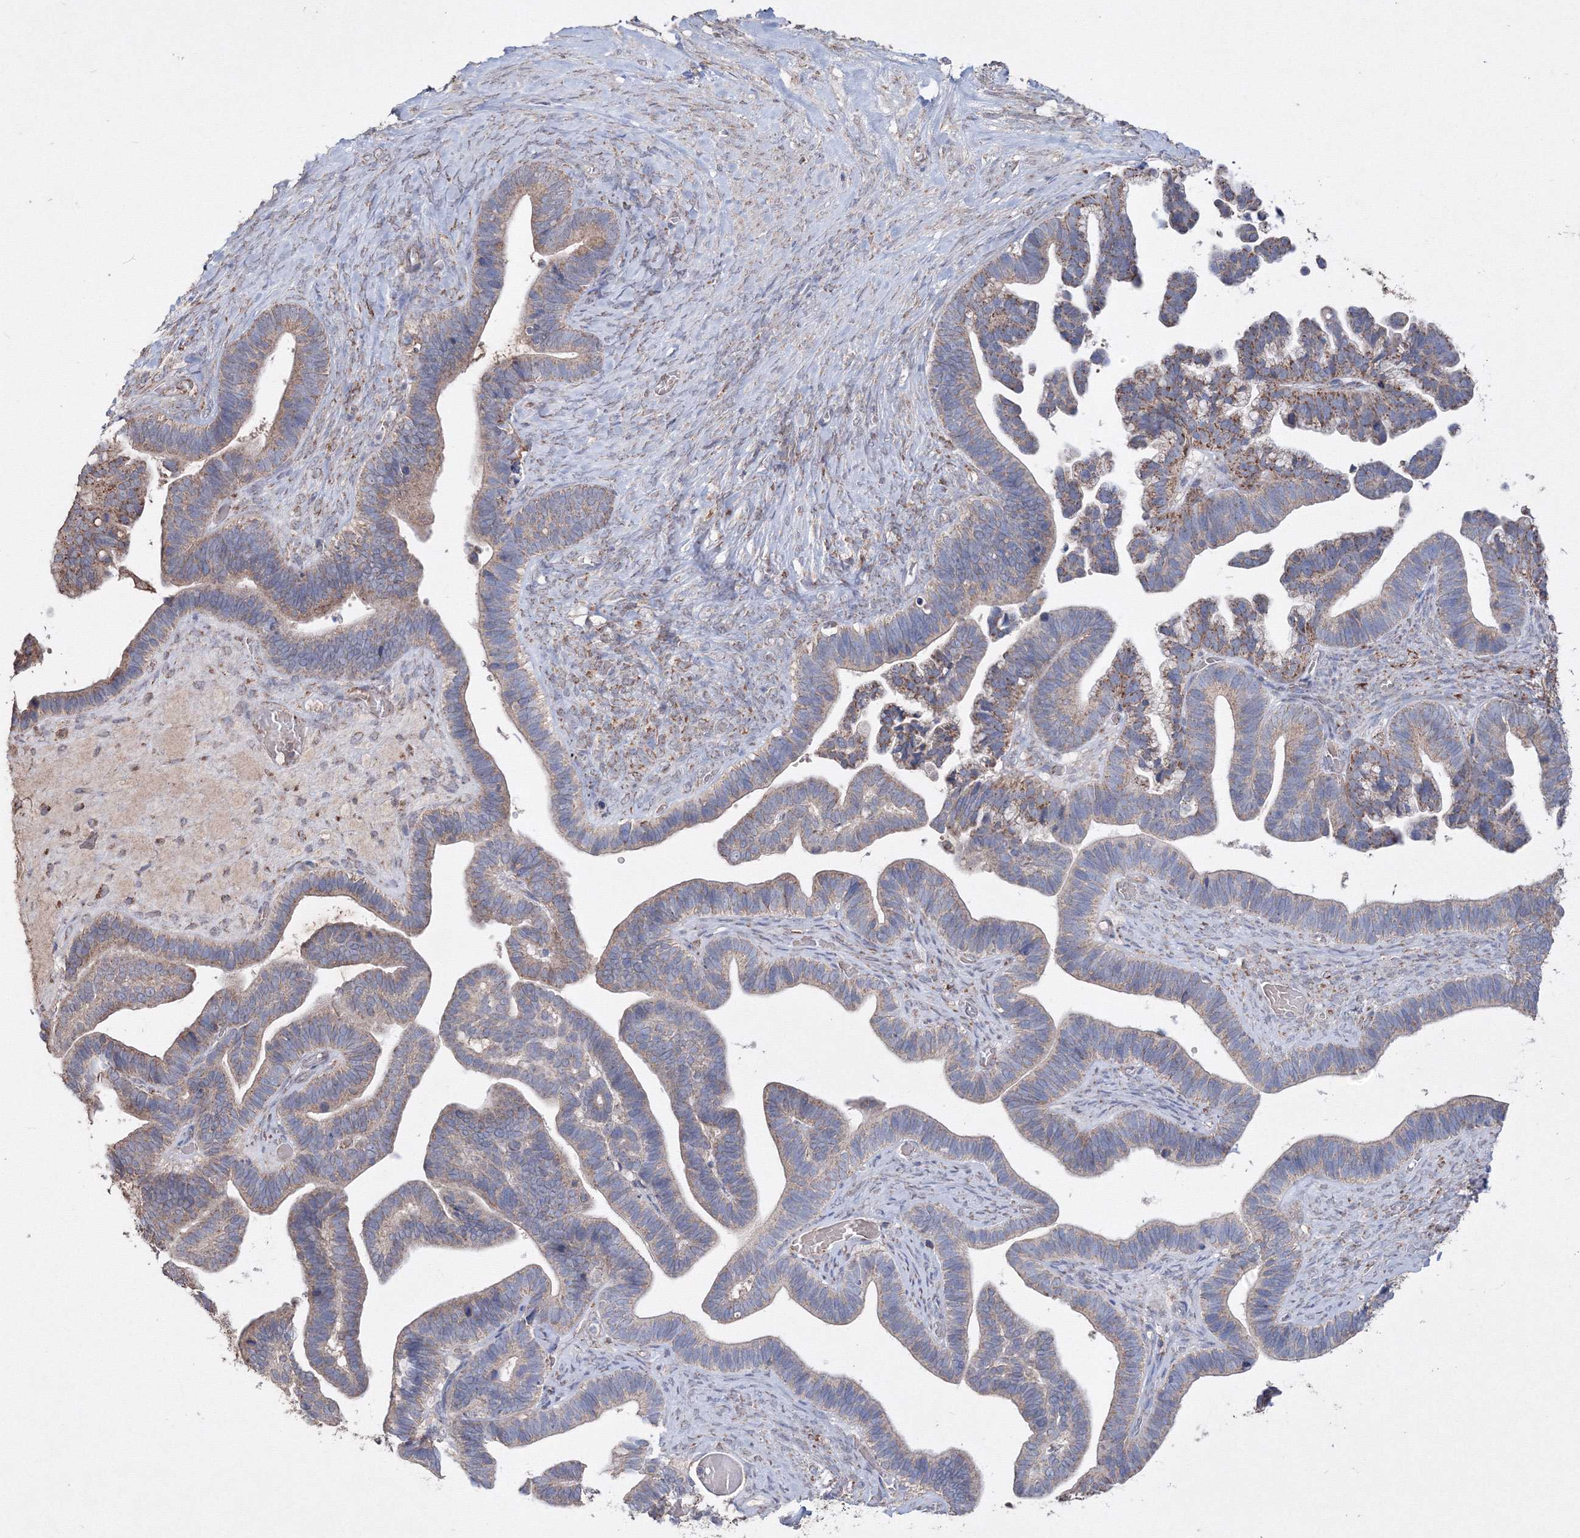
{"staining": {"intensity": "moderate", "quantity": "<25%", "location": "cytoplasmic/membranous"}, "tissue": "ovarian cancer", "cell_type": "Tumor cells", "image_type": "cancer", "snomed": [{"axis": "morphology", "description": "Cystadenocarcinoma, serous, NOS"}, {"axis": "topography", "description": "Ovary"}], "caption": "Immunohistochemistry (IHC) of serous cystadenocarcinoma (ovarian) reveals low levels of moderate cytoplasmic/membranous staining in about <25% of tumor cells.", "gene": "GRSF1", "patient": {"sex": "female", "age": 56}}